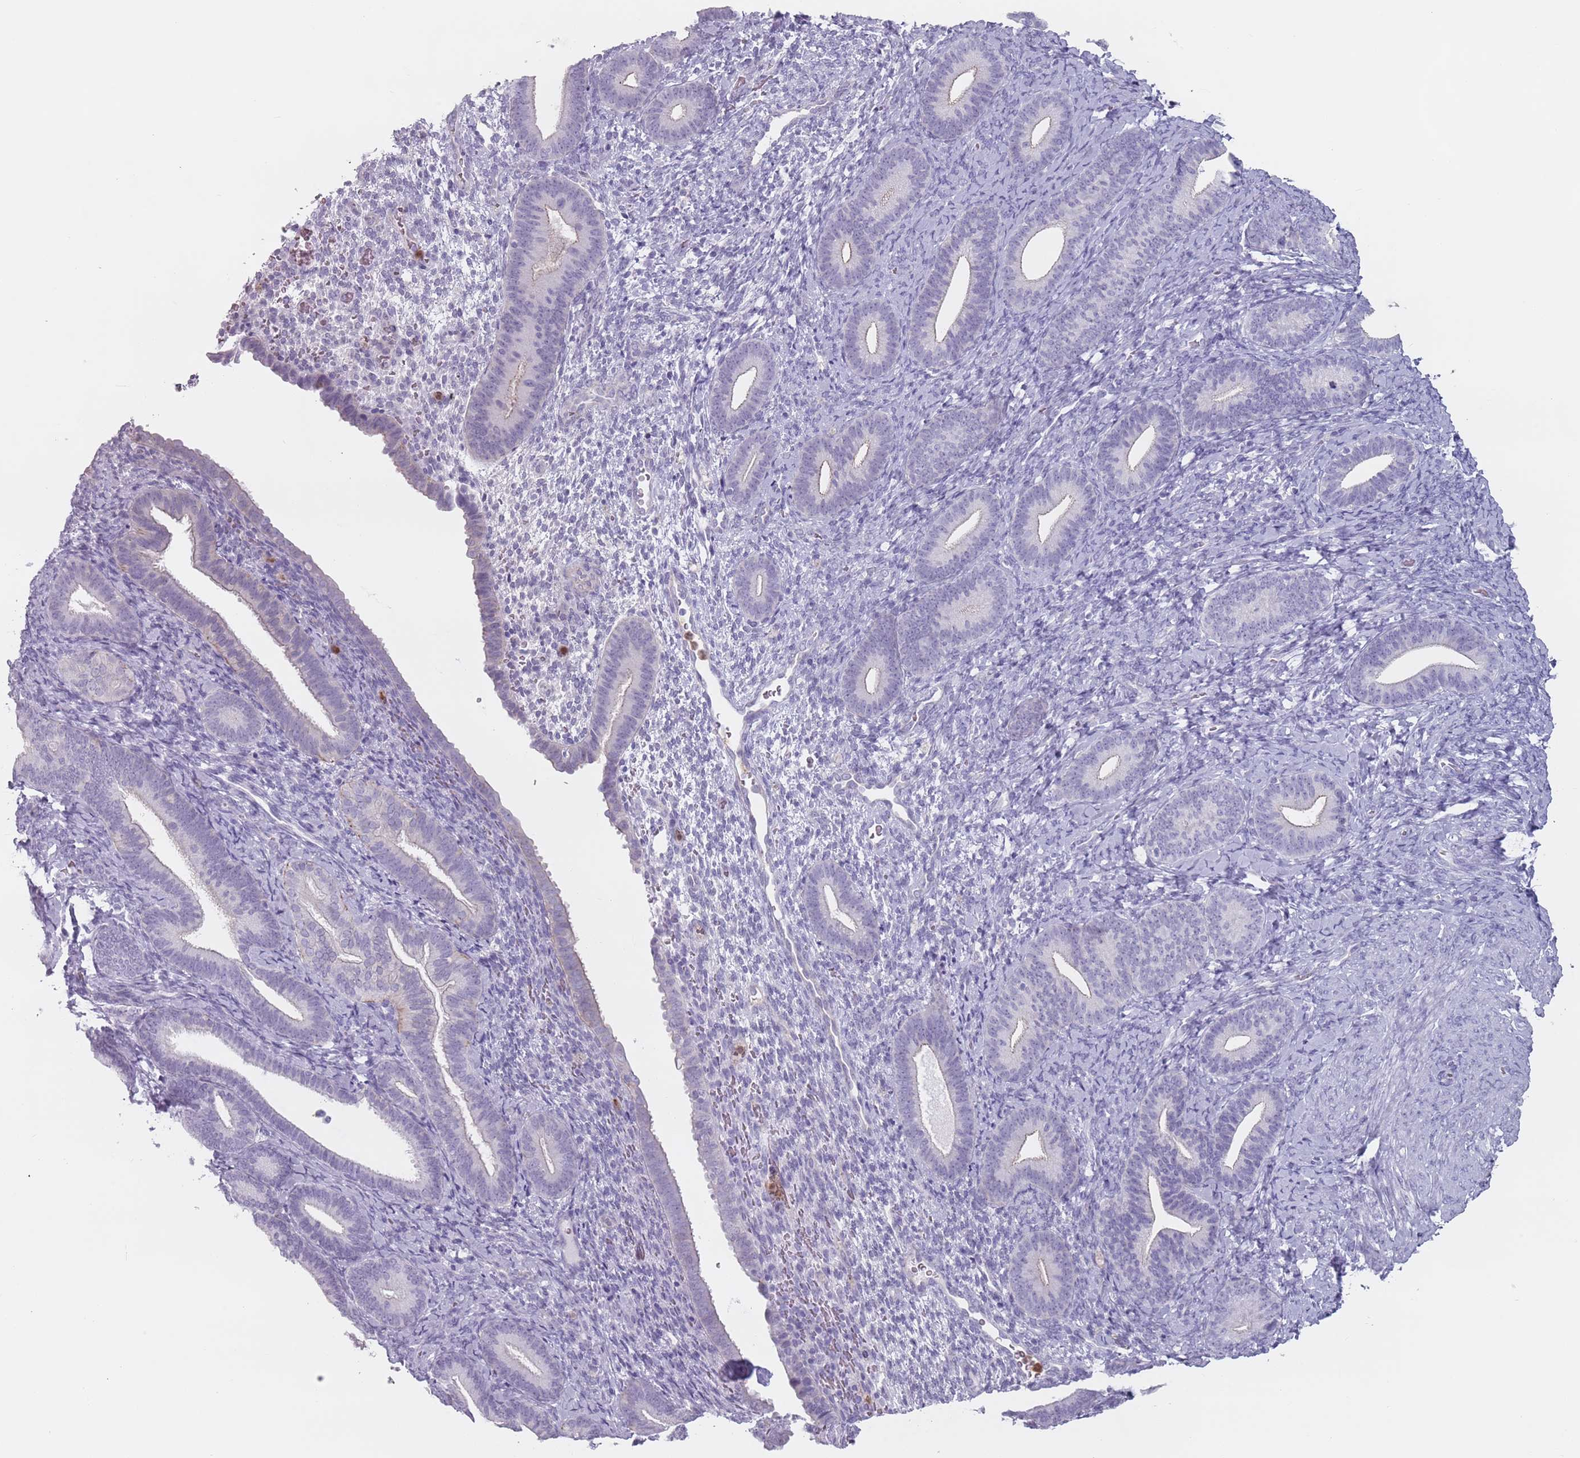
{"staining": {"intensity": "negative", "quantity": "none", "location": "none"}, "tissue": "endometrium", "cell_type": "Cells in endometrial stroma", "image_type": "normal", "snomed": [{"axis": "morphology", "description": "Normal tissue, NOS"}, {"axis": "topography", "description": "Endometrium"}], "caption": "Human endometrium stained for a protein using immunohistochemistry (IHC) displays no expression in cells in endometrial stroma.", "gene": "ZNF584", "patient": {"sex": "female", "age": 65}}